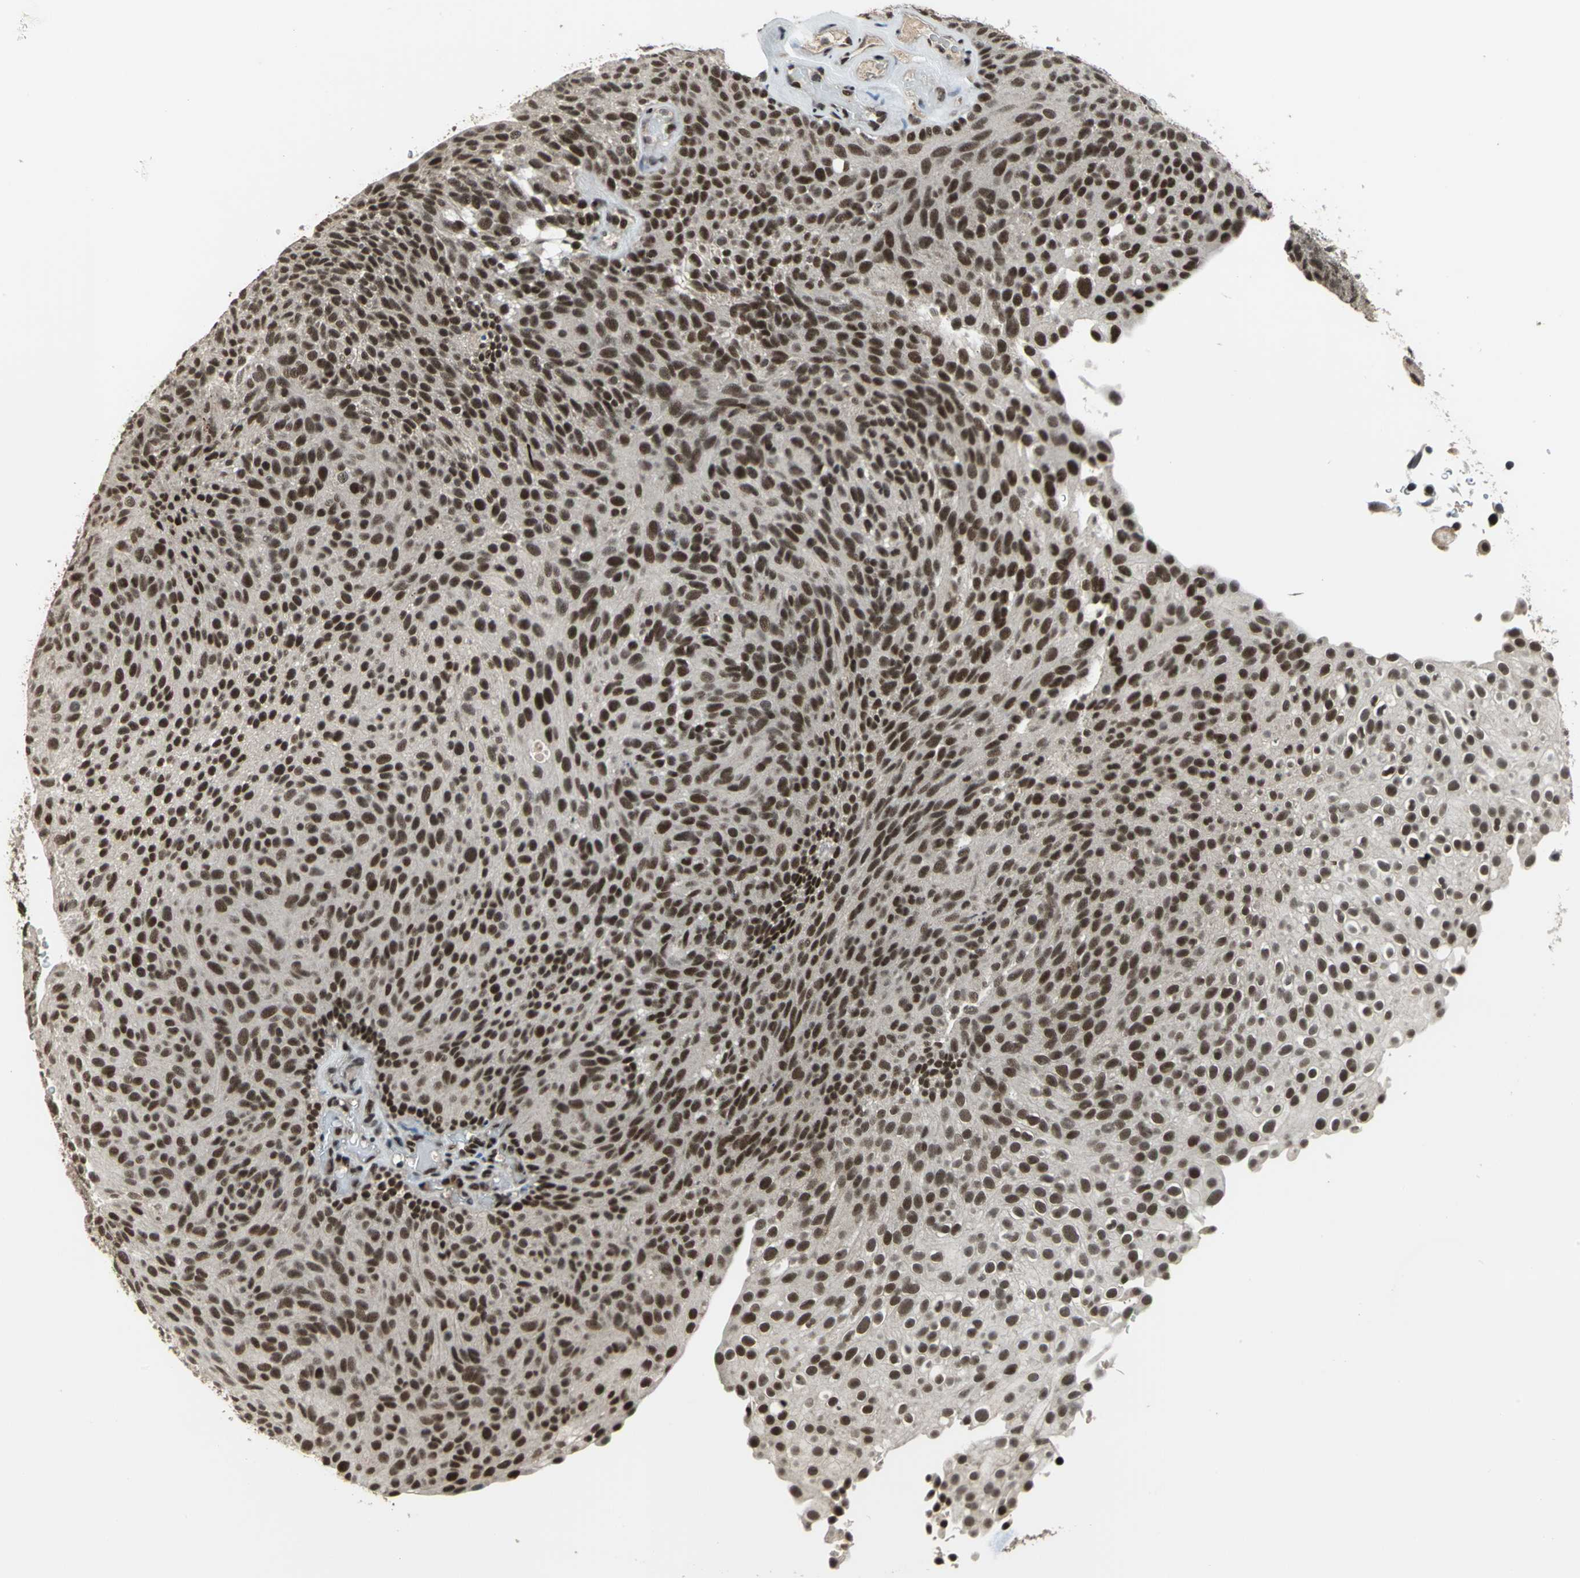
{"staining": {"intensity": "strong", "quantity": ">75%", "location": "nuclear"}, "tissue": "urothelial cancer", "cell_type": "Tumor cells", "image_type": "cancer", "snomed": [{"axis": "morphology", "description": "Urothelial carcinoma, Low grade"}, {"axis": "topography", "description": "Urinary bladder"}], "caption": "Low-grade urothelial carcinoma tissue exhibits strong nuclear positivity in approximately >75% of tumor cells, visualized by immunohistochemistry.", "gene": "ELF2", "patient": {"sex": "male", "age": 78}}